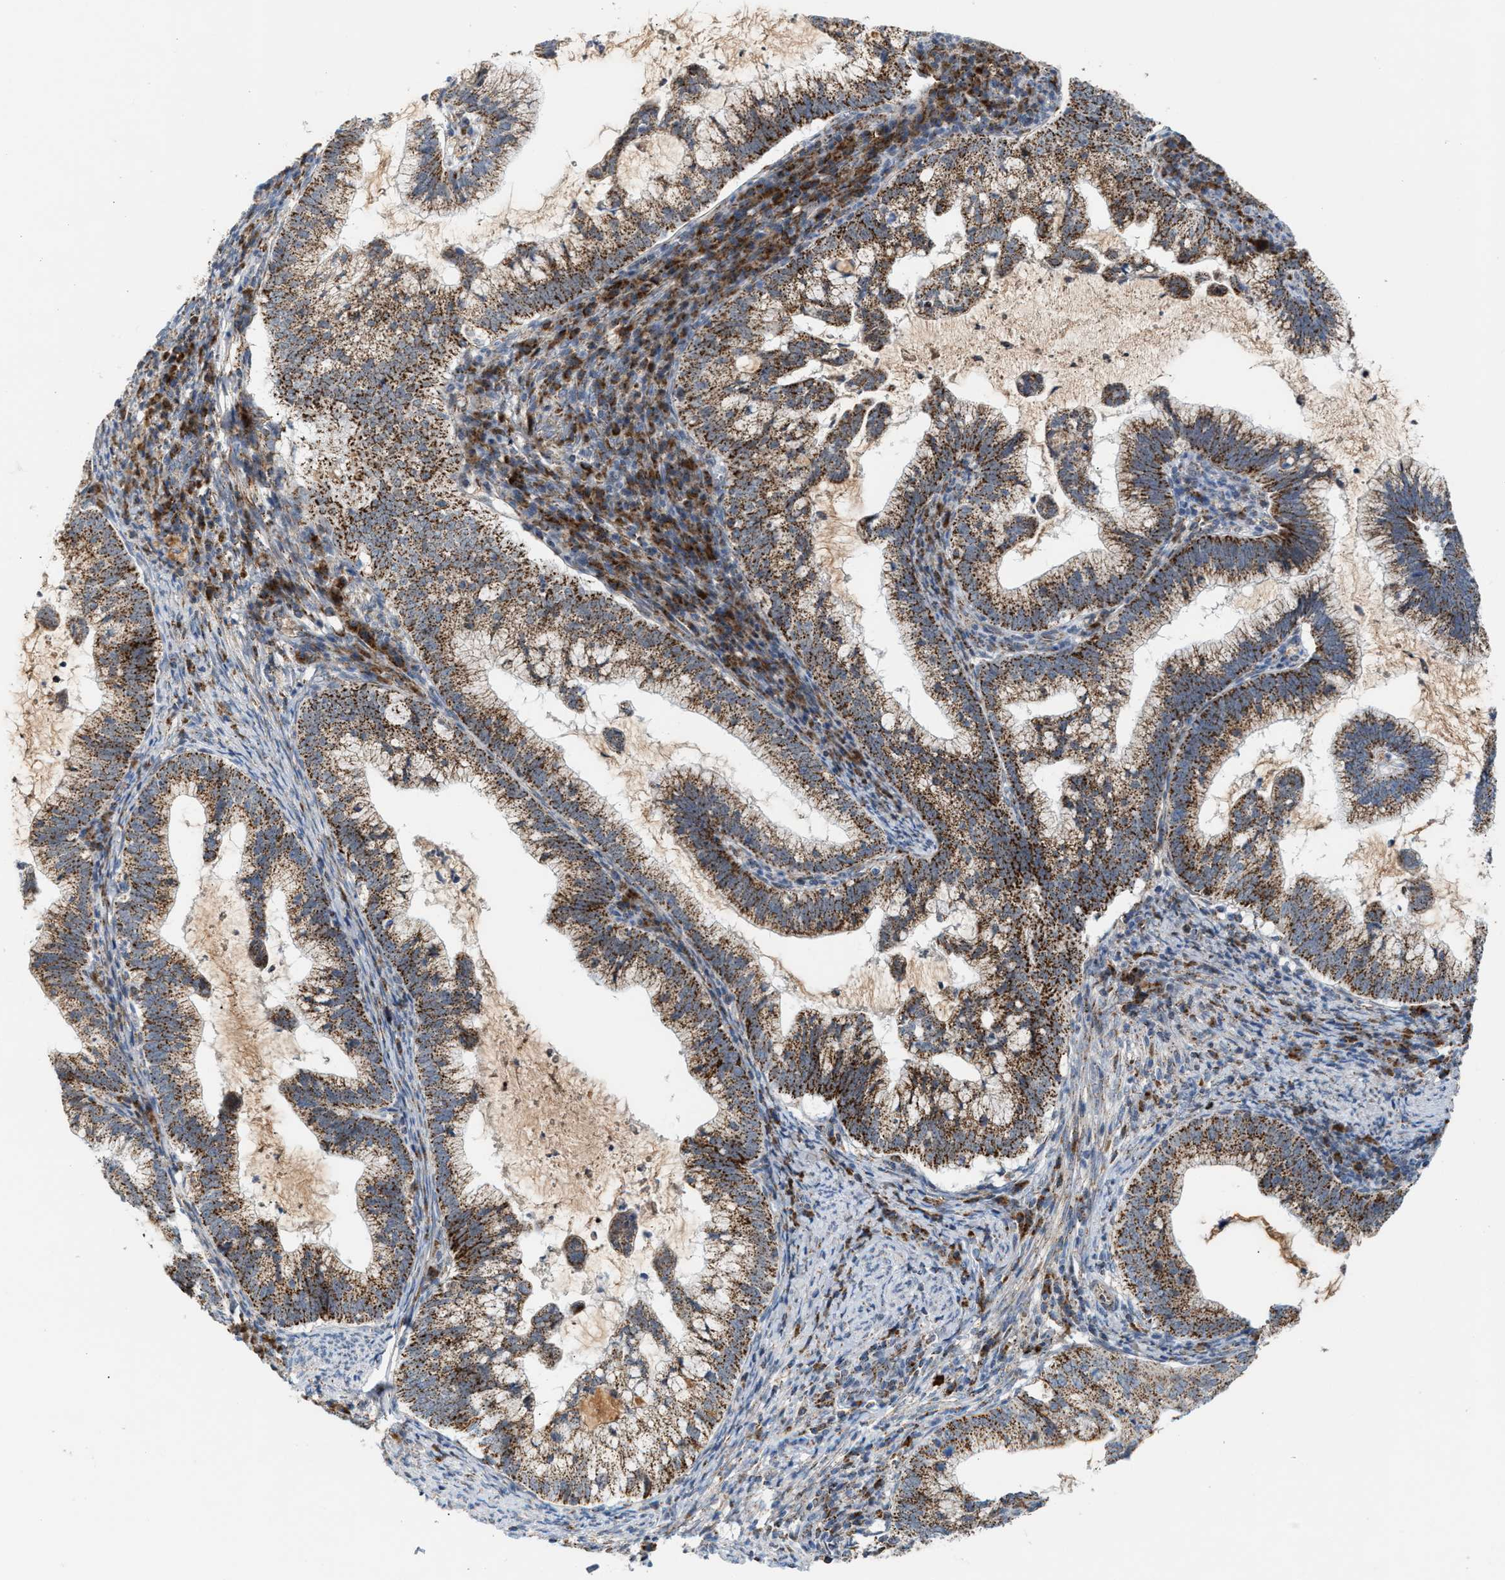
{"staining": {"intensity": "moderate", "quantity": ">75%", "location": "cytoplasmic/membranous"}, "tissue": "cervical cancer", "cell_type": "Tumor cells", "image_type": "cancer", "snomed": [{"axis": "morphology", "description": "Adenocarcinoma, NOS"}, {"axis": "topography", "description": "Cervix"}], "caption": "An immunohistochemistry histopathology image of neoplastic tissue is shown. Protein staining in brown shows moderate cytoplasmic/membranous positivity in cervical adenocarcinoma within tumor cells. Nuclei are stained in blue.", "gene": "PMPCA", "patient": {"sex": "female", "age": 36}}